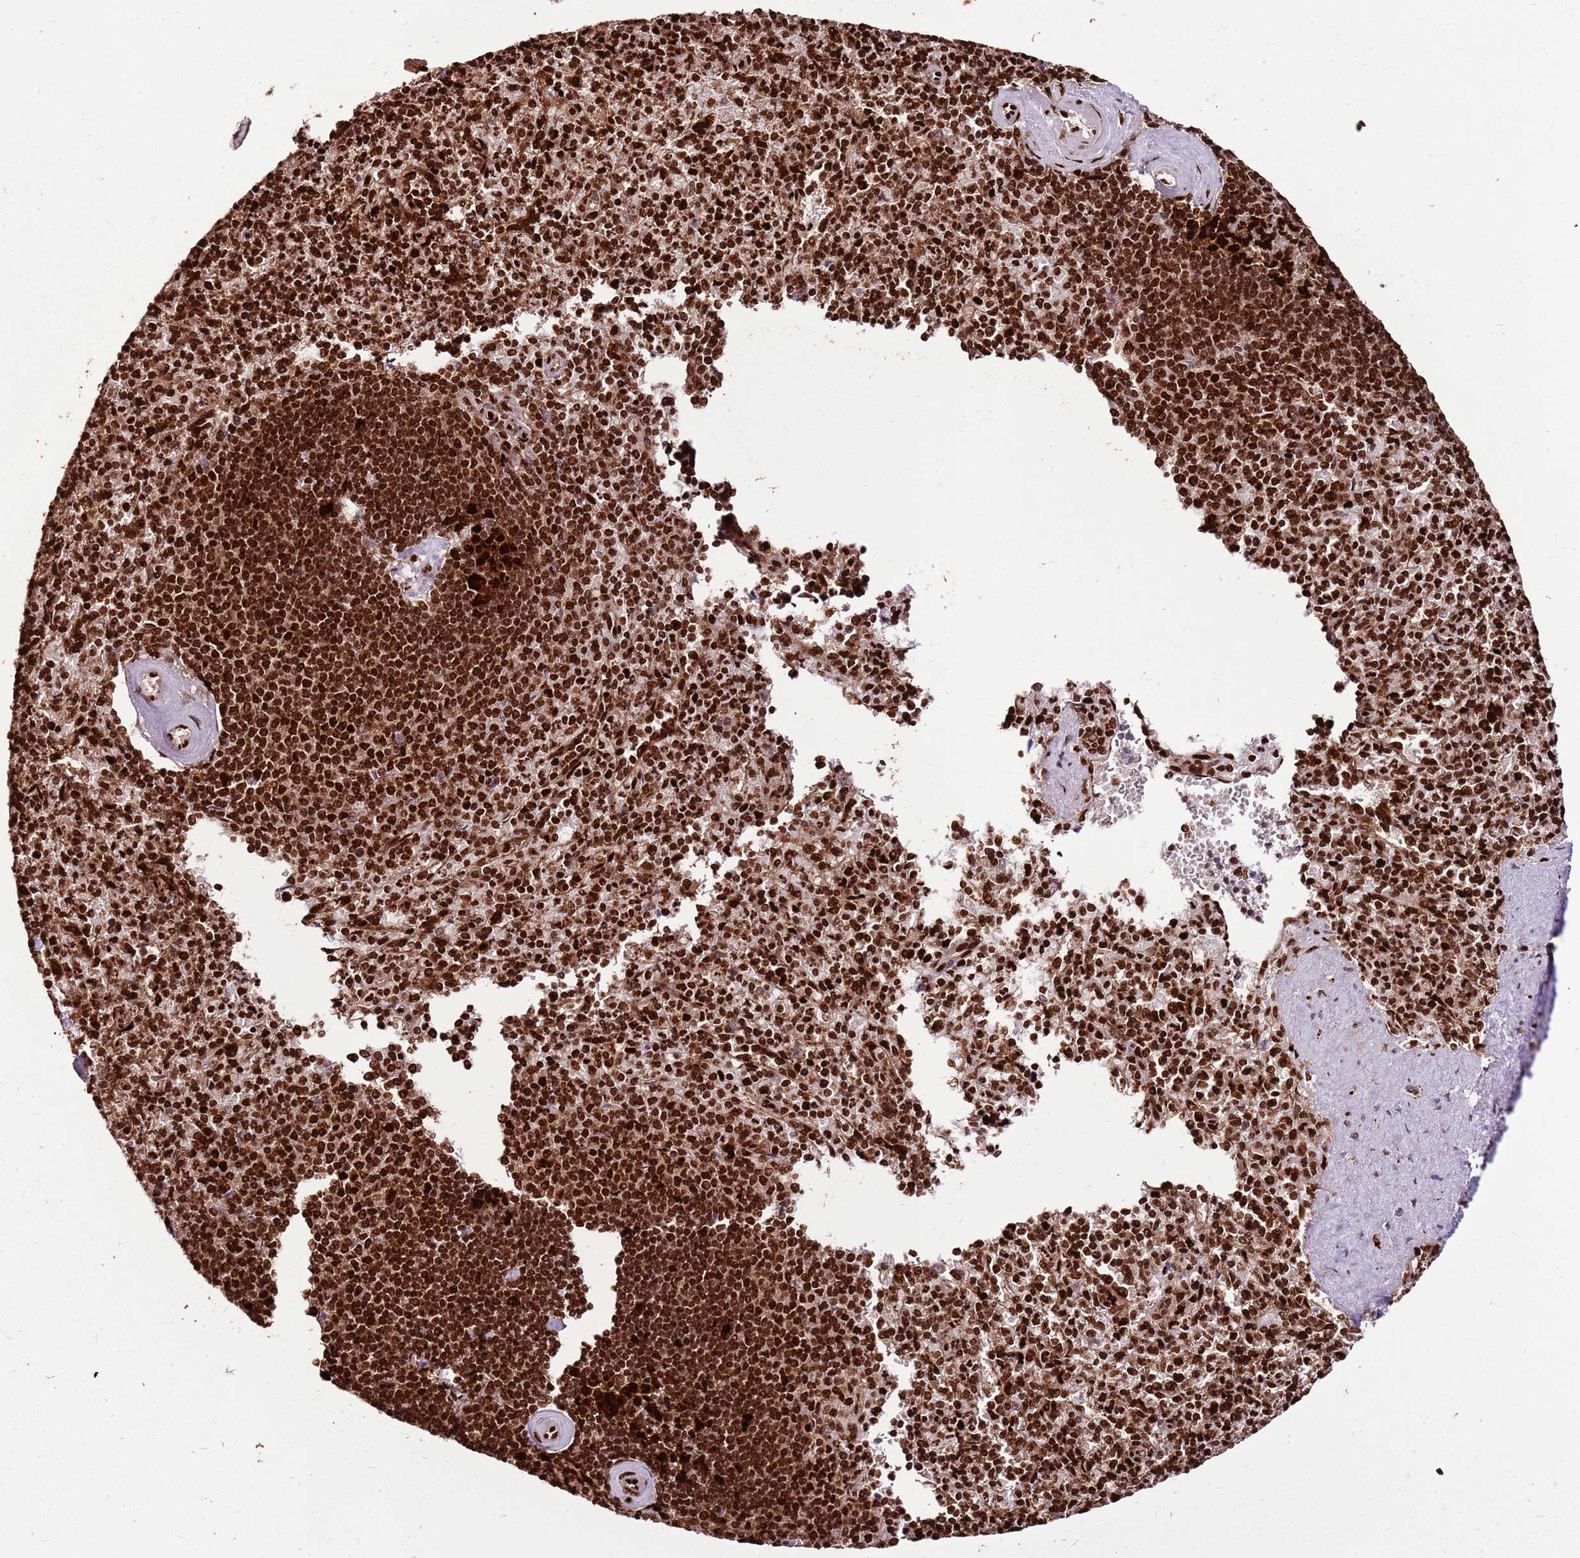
{"staining": {"intensity": "strong", "quantity": ">75%", "location": "nuclear"}, "tissue": "spleen", "cell_type": "Cells in red pulp", "image_type": "normal", "snomed": [{"axis": "morphology", "description": "Normal tissue, NOS"}, {"axis": "topography", "description": "Spleen"}], "caption": "The immunohistochemical stain shows strong nuclear expression in cells in red pulp of unremarkable spleen. (Stains: DAB in brown, nuclei in blue, Microscopy: brightfield microscopy at high magnification).", "gene": "HNRNPAB", "patient": {"sex": "male", "age": 82}}